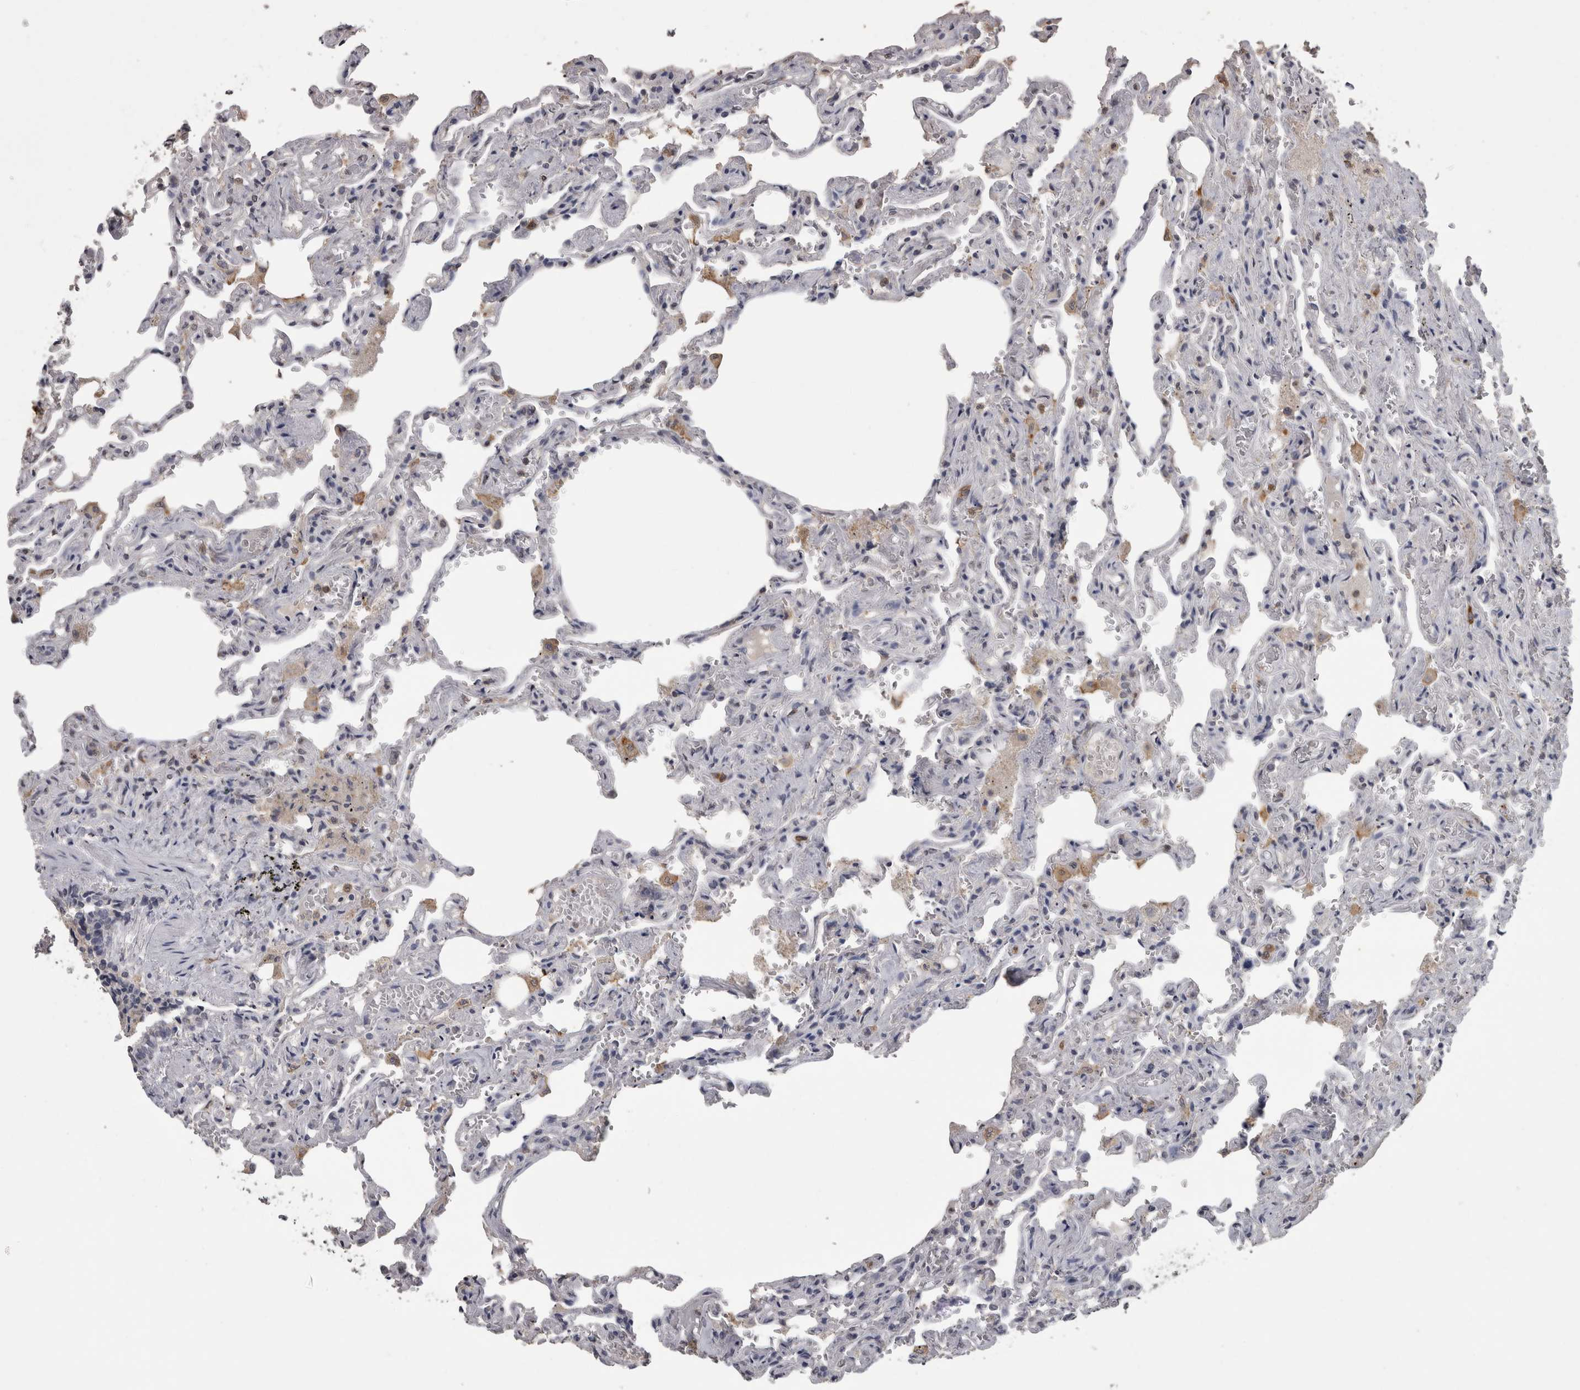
{"staining": {"intensity": "negative", "quantity": "none", "location": "none"}, "tissue": "lung", "cell_type": "Alveolar cells", "image_type": "normal", "snomed": [{"axis": "morphology", "description": "Normal tissue, NOS"}, {"axis": "topography", "description": "Lung"}], "caption": "Lung was stained to show a protein in brown. There is no significant expression in alveolar cells. (Brightfield microscopy of DAB (3,3'-diaminobenzidine) immunohistochemistry at high magnification).", "gene": "PIK3AP1", "patient": {"sex": "male", "age": 21}}